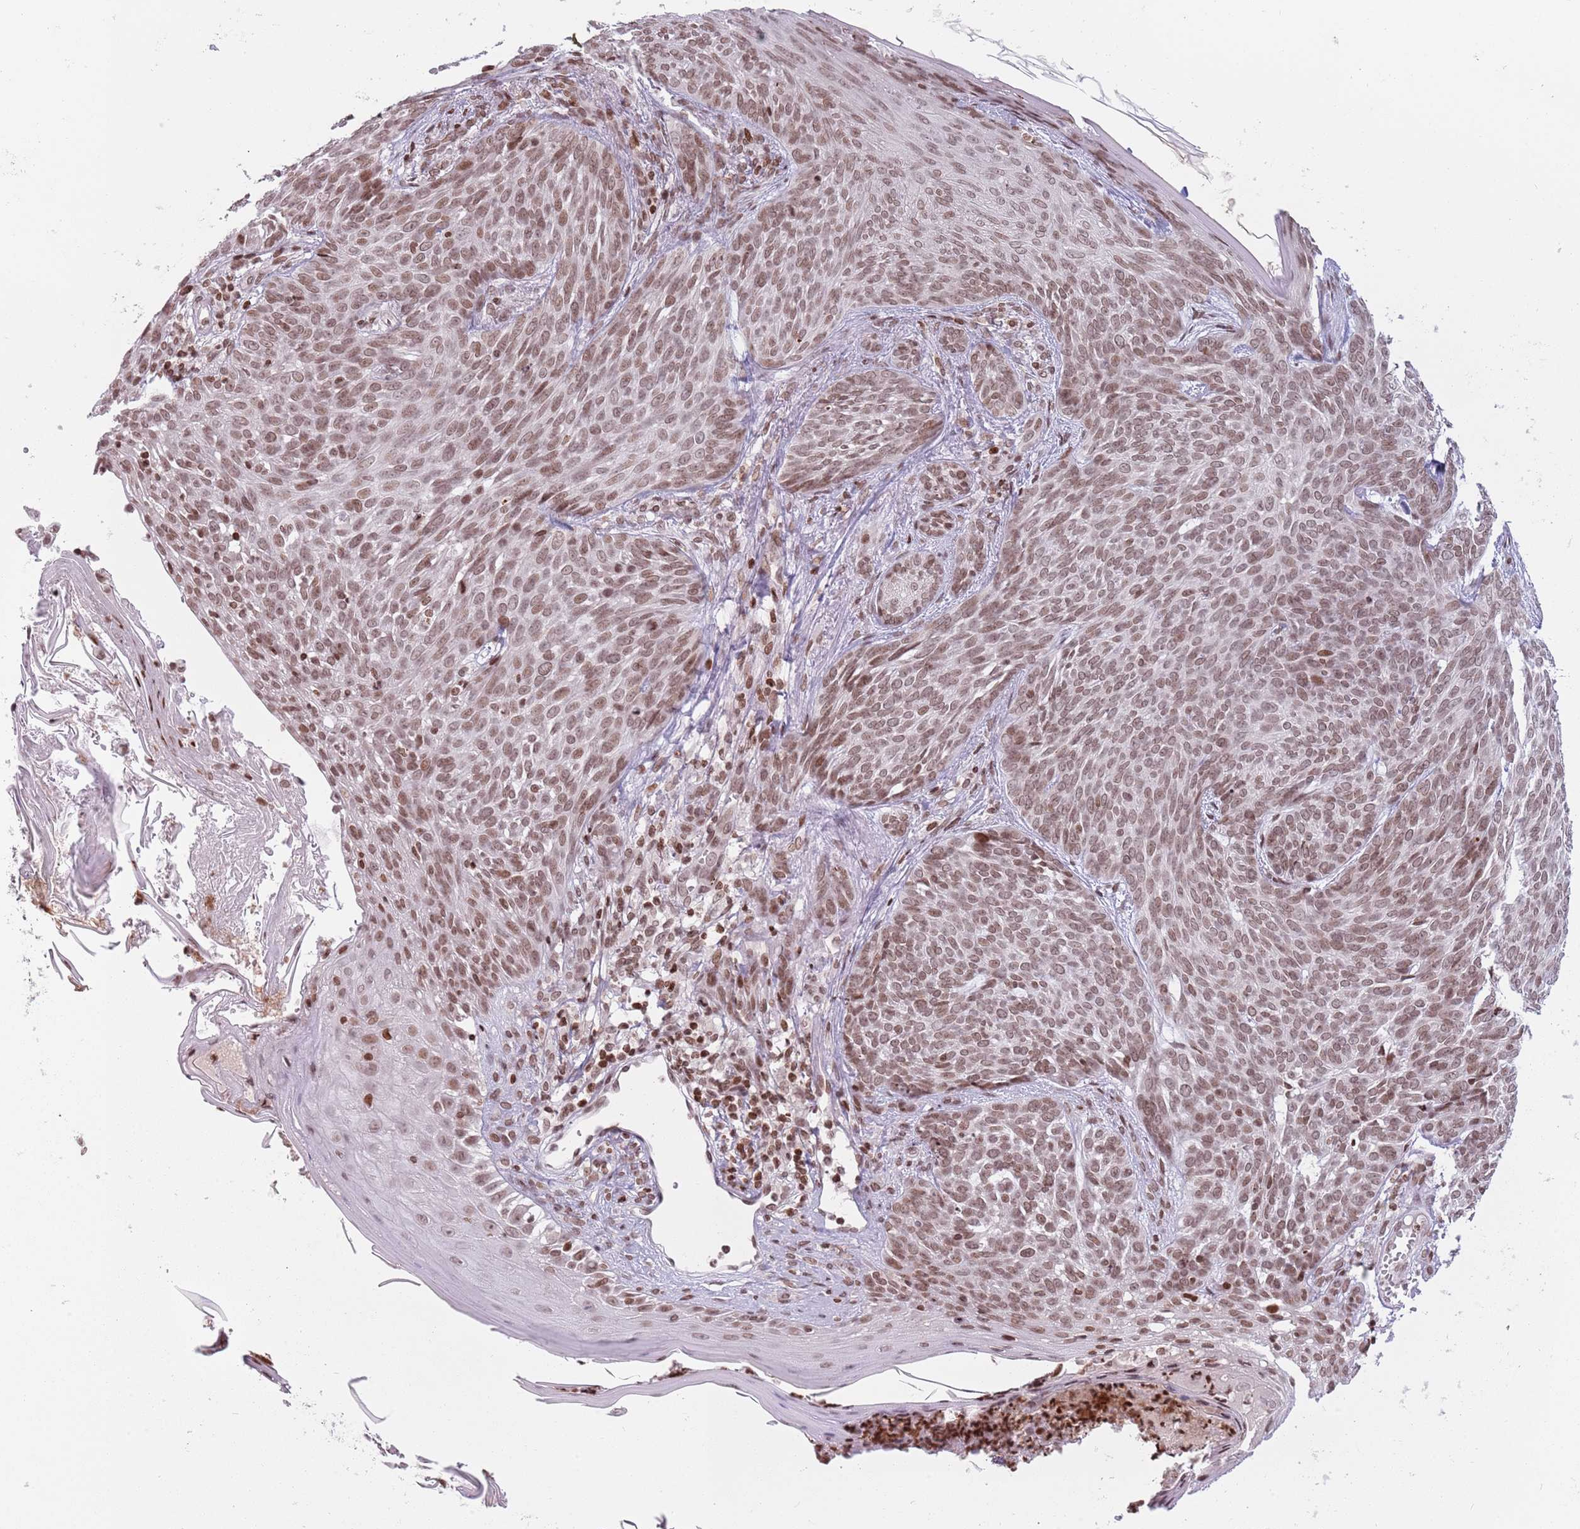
{"staining": {"intensity": "moderate", "quantity": ">75%", "location": "nuclear"}, "tissue": "skin cancer", "cell_type": "Tumor cells", "image_type": "cancer", "snomed": [{"axis": "morphology", "description": "Basal cell carcinoma"}, {"axis": "topography", "description": "Skin"}], "caption": "This is an image of immunohistochemistry (IHC) staining of skin cancer (basal cell carcinoma), which shows moderate positivity in the nuclear of tumor cells.", "gene": "SH3RF3", "patient": {"sex": "female", "age": 86}}